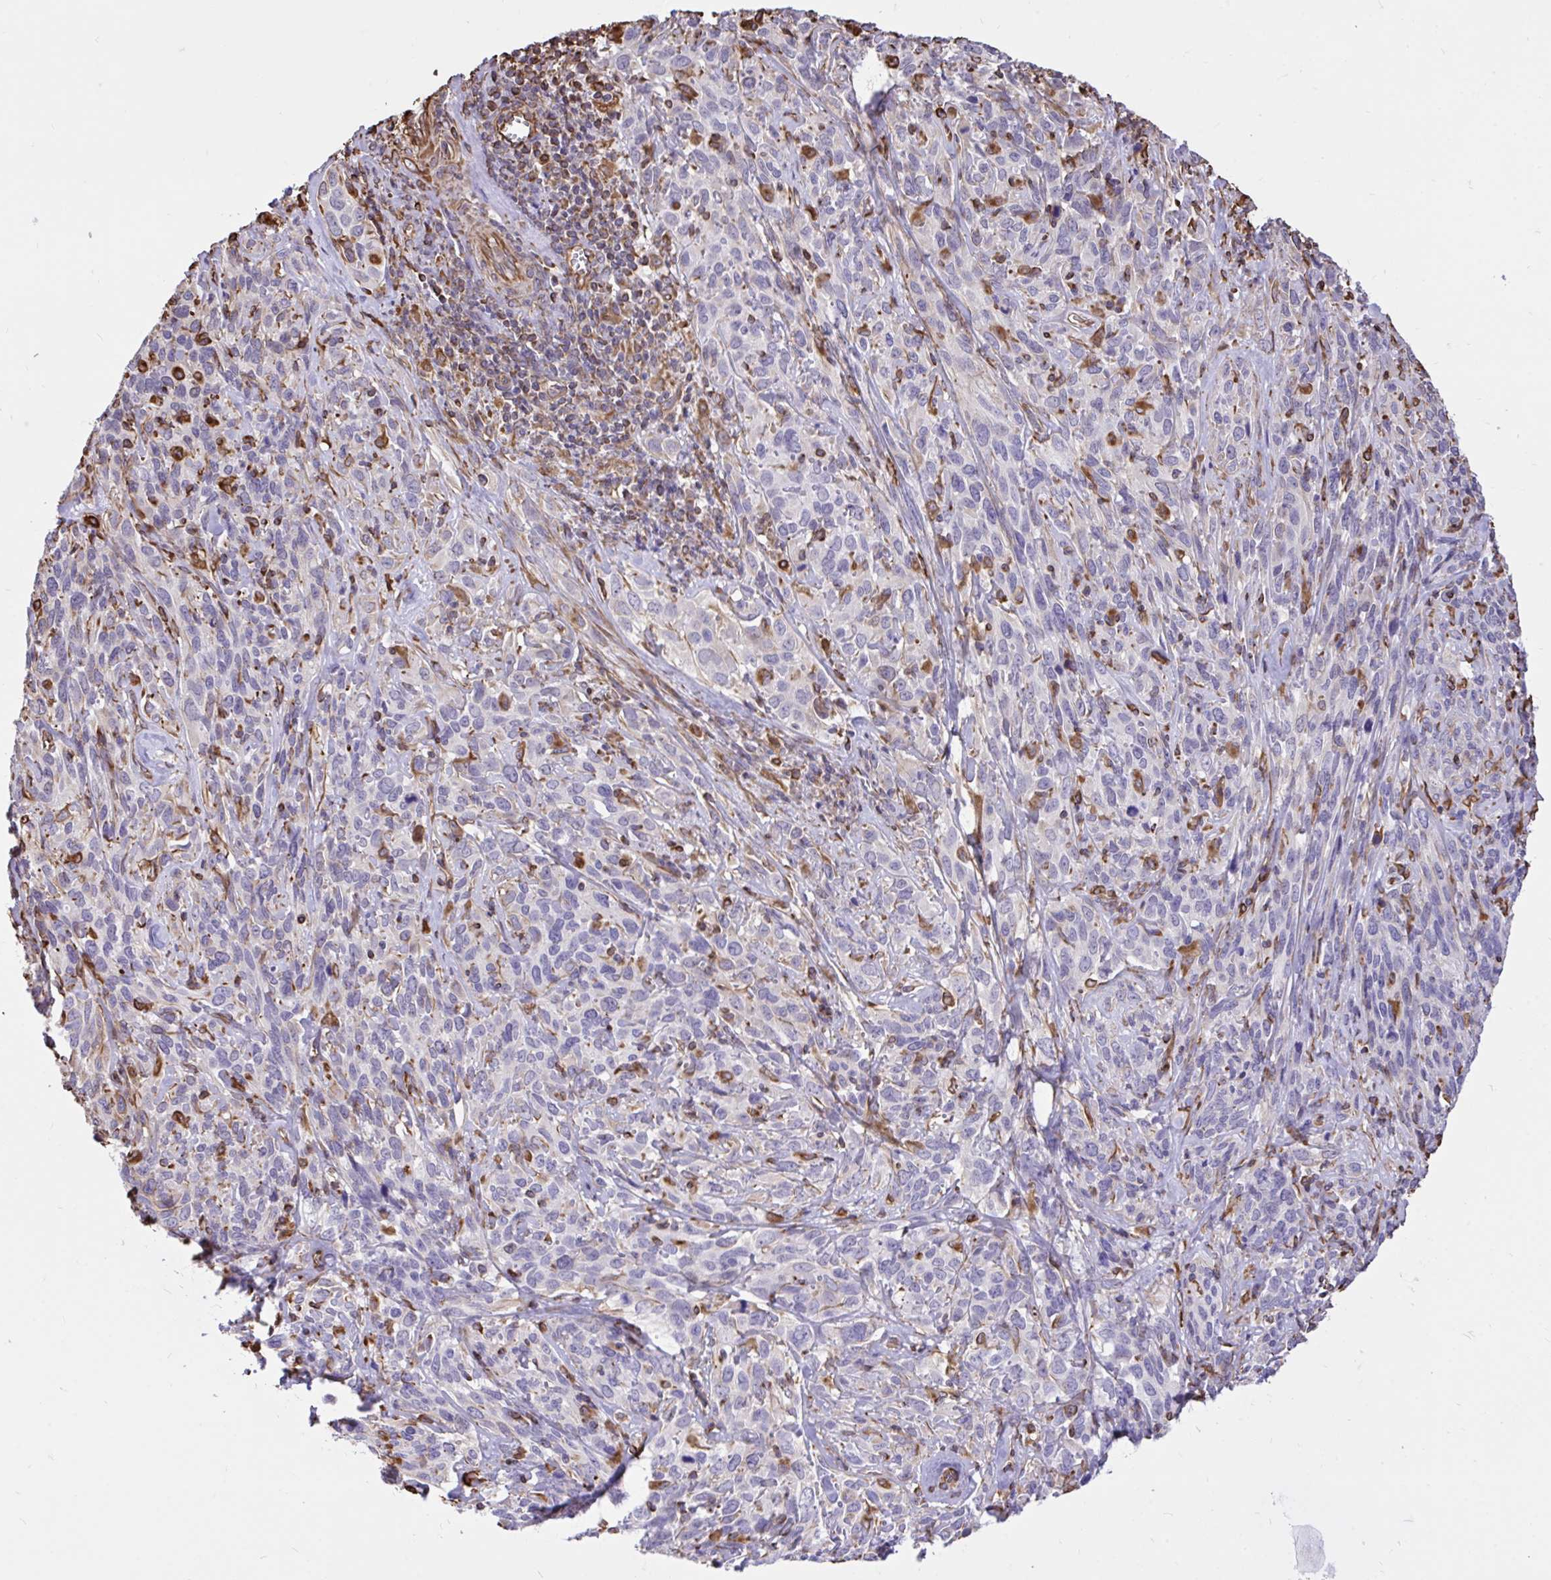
{"staining": {"intensity": "negative", "quantity": "none", "location": "none"}, "tissue": "cervical cancer", "cell_type": "Tumor cells", "image_type": "cancer", "snomed": [{"axis": "morphology", "description": "Normal tissue, NOS"}, {"axis": "morphology", "description": "Squamous cell carcinoma, NOS"}, {"axis": "topography", "description": "Cervix"}], "caption": "There is no significant positivity in tumor cells of cervical cancer.", "gene": "RNF103", "patient": {"sex": "female", "age": 51}}